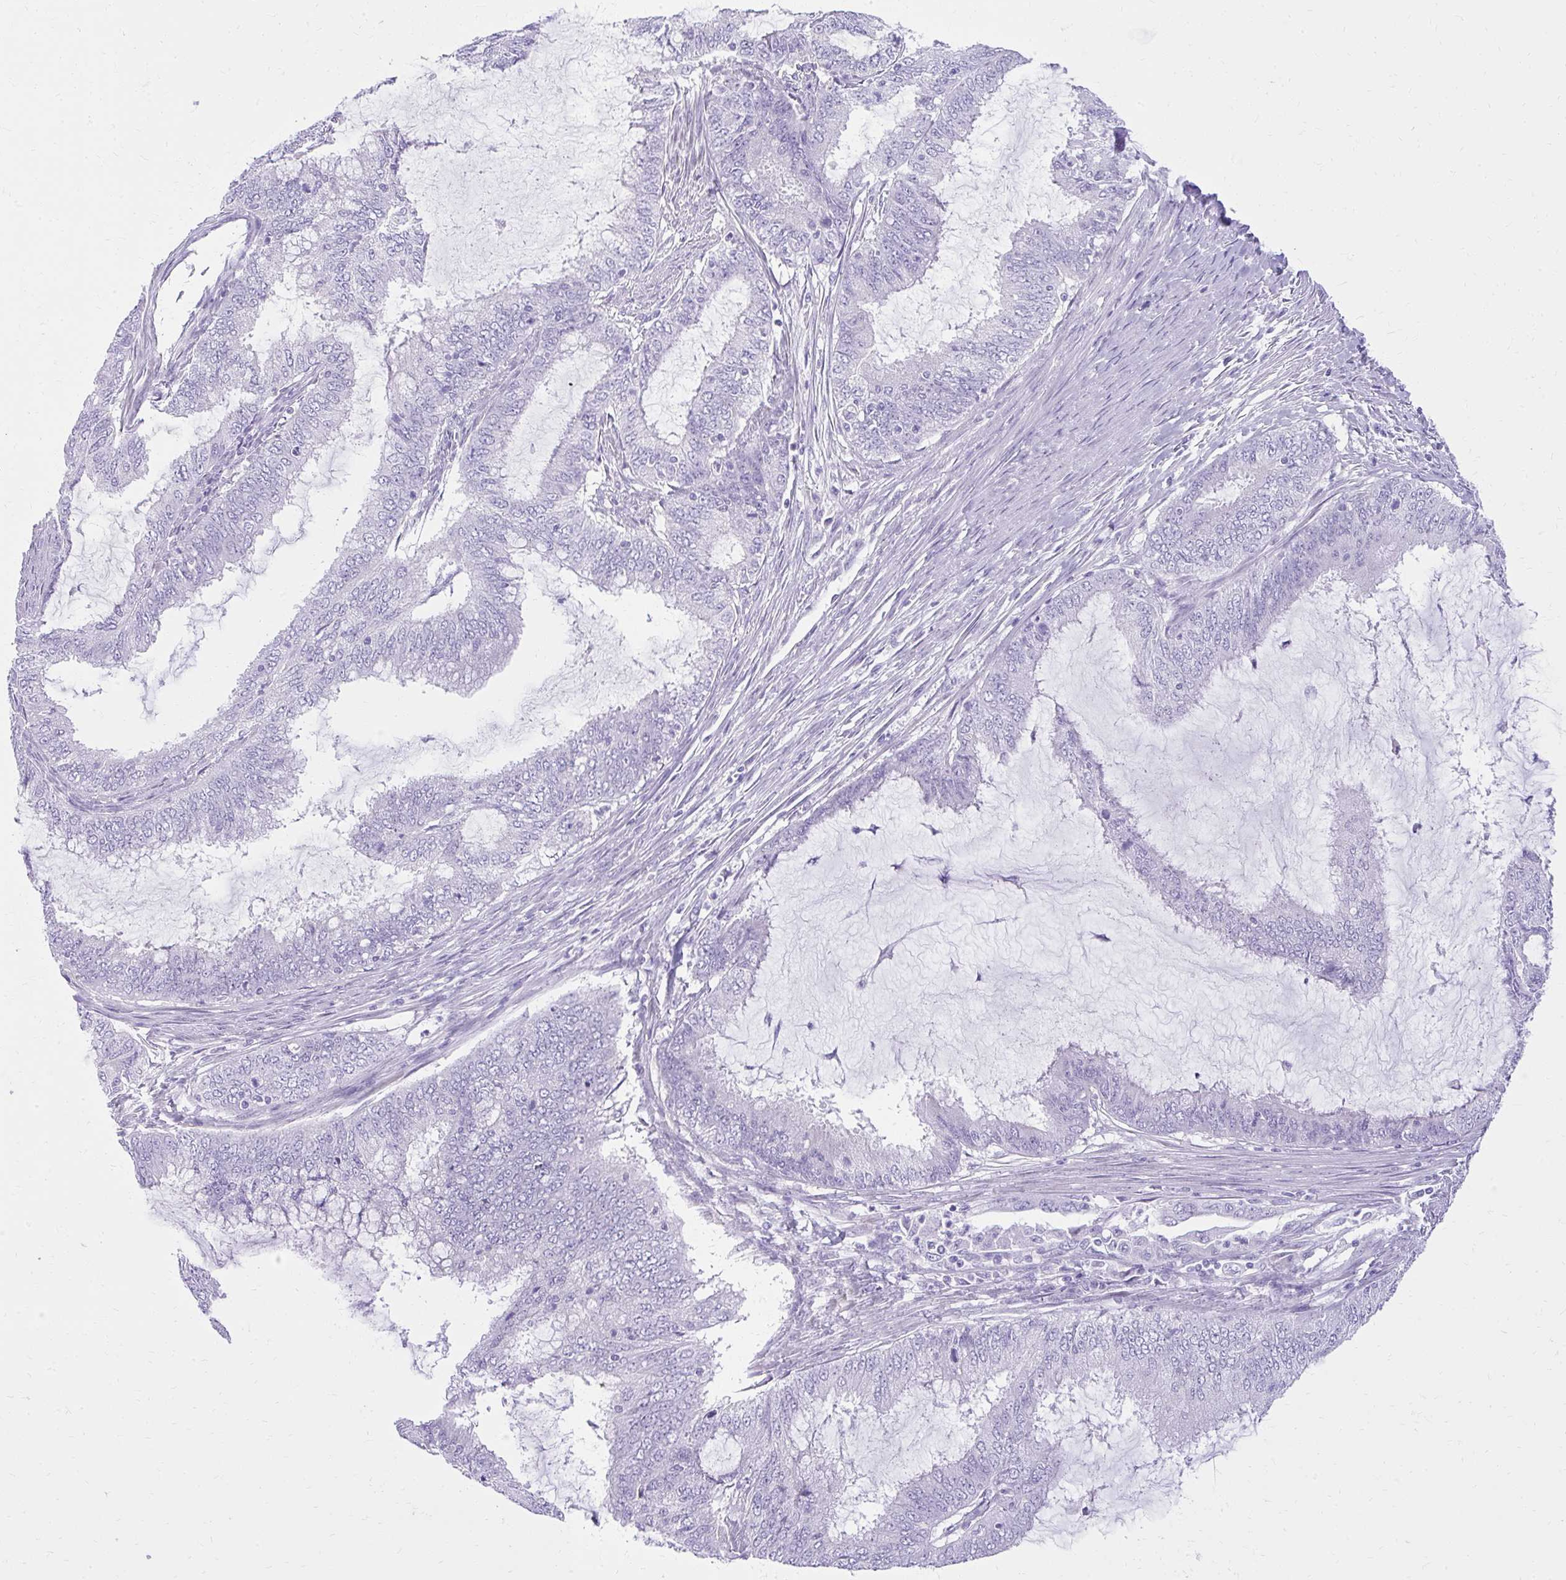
{"staining": {"intensity": "negative", "quantity": "none", "location": "none"}, "tissue": "endometrial cancer", "cell_type": "Tumor cells", "image_type": "cancer", "snomed": [{"axis": "morphology", "description": "Adenocarcinoma, NOS"}, {"axis": "topography", "description": "Endometrium"}], "caption": "This histopathology image is of endometrial adenocarcinoma stained with IHC to label a protein in brown with the nuclei are counter-stained blue. There is no expression in tumor cells.", "gene": "PRAP1", "patient": {"sex": "female", "age": 51}}